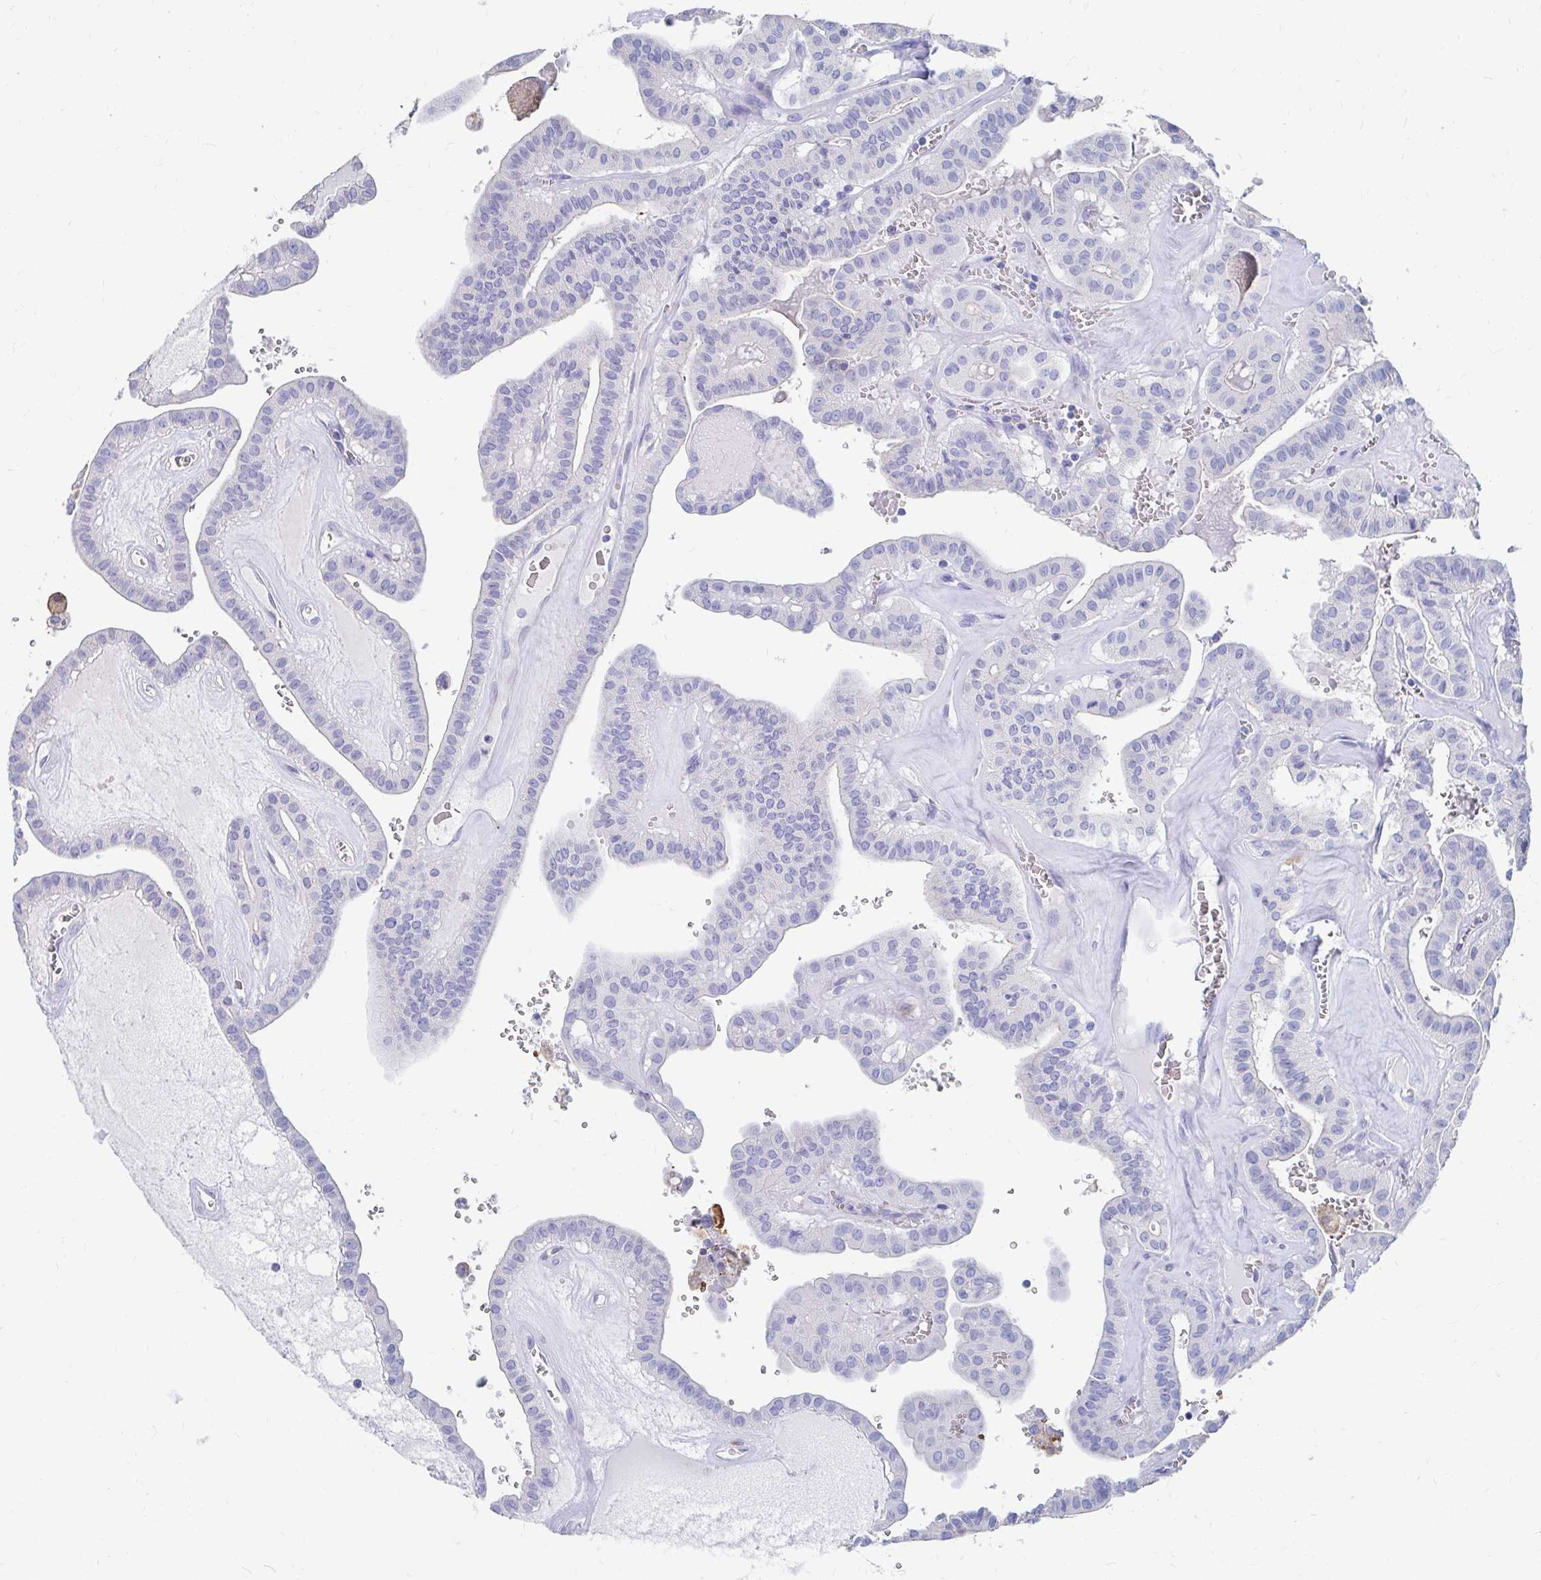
{"staining": {"intensity": "negative", "quantity": "none", "location": "none"}, "tissue": "thyroid cancer", "cell_type": "Tumor cells", "image_type": "cancer", "snomed": [{"axis": "morphology", "description": "Papillary adenocarcinoma, NOS"}, {"axis": "topography", "description": "Thyroid gland"}], "caption": "IHC of papillary adenocarcinoma (thyroid) displays no expression in tumor cells.", "gene": "LAMC3", "patient": {"sex": "male", "age": 52}}